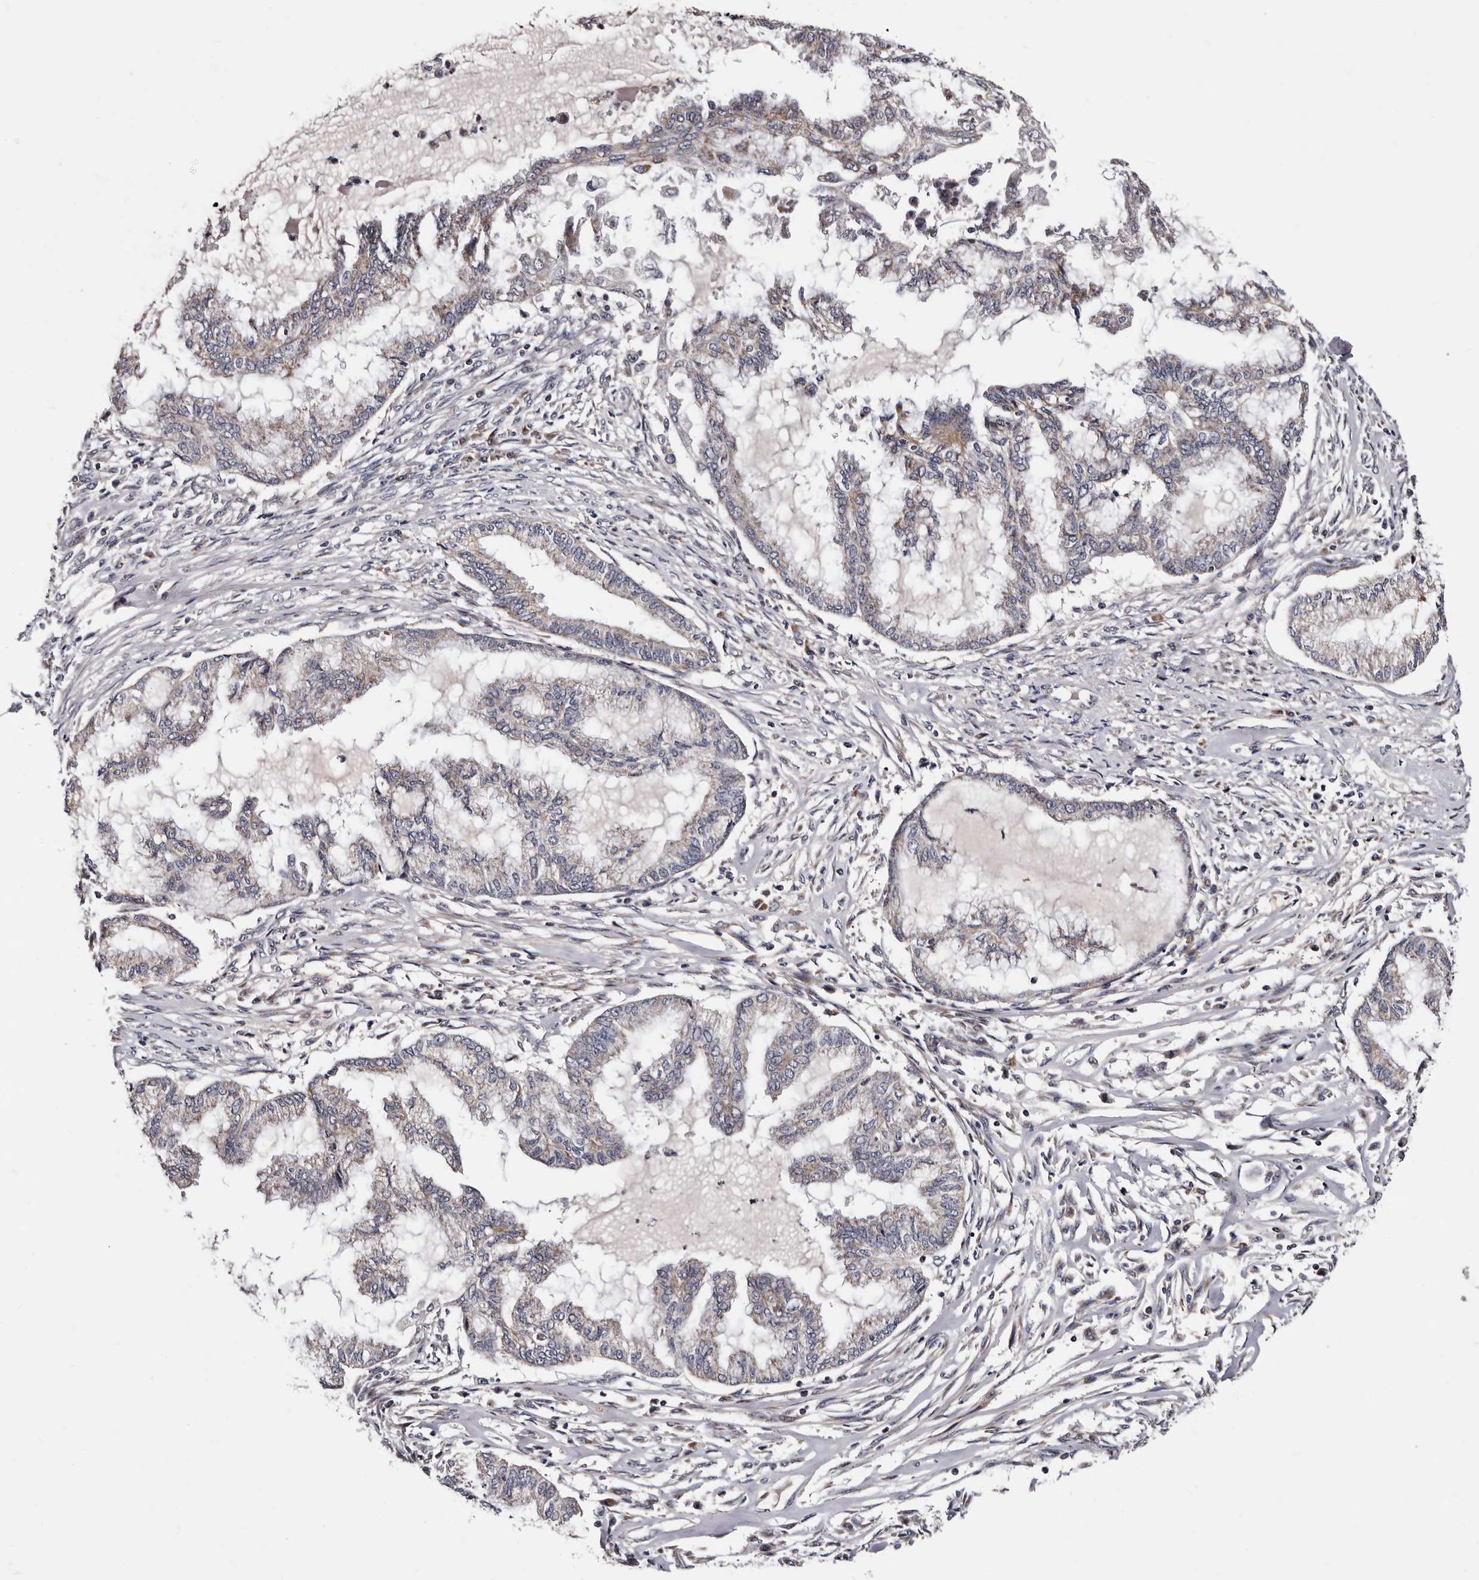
{"staining": {"intensity": "weak", "quantity": "<25%", "location": "cytoplasmic/membranous"}, "tissue": "endometrial cancer", "cell_type": "Tumor cells", "image_type": "cancer", "snomed": [{"axis": "morphology", "description": "Adenocarcinoma, NOS"}, {"axis": "topography", "description": "Endometrium"}], "caption": "IHC histopathology image of neoplastic tissue: endometrial adenocarcinoma stained with DAB exhibits no significant protein staining in tumor cells.", "gene": "TAF4B", "patient": {"sex": "female", "age": 86}}